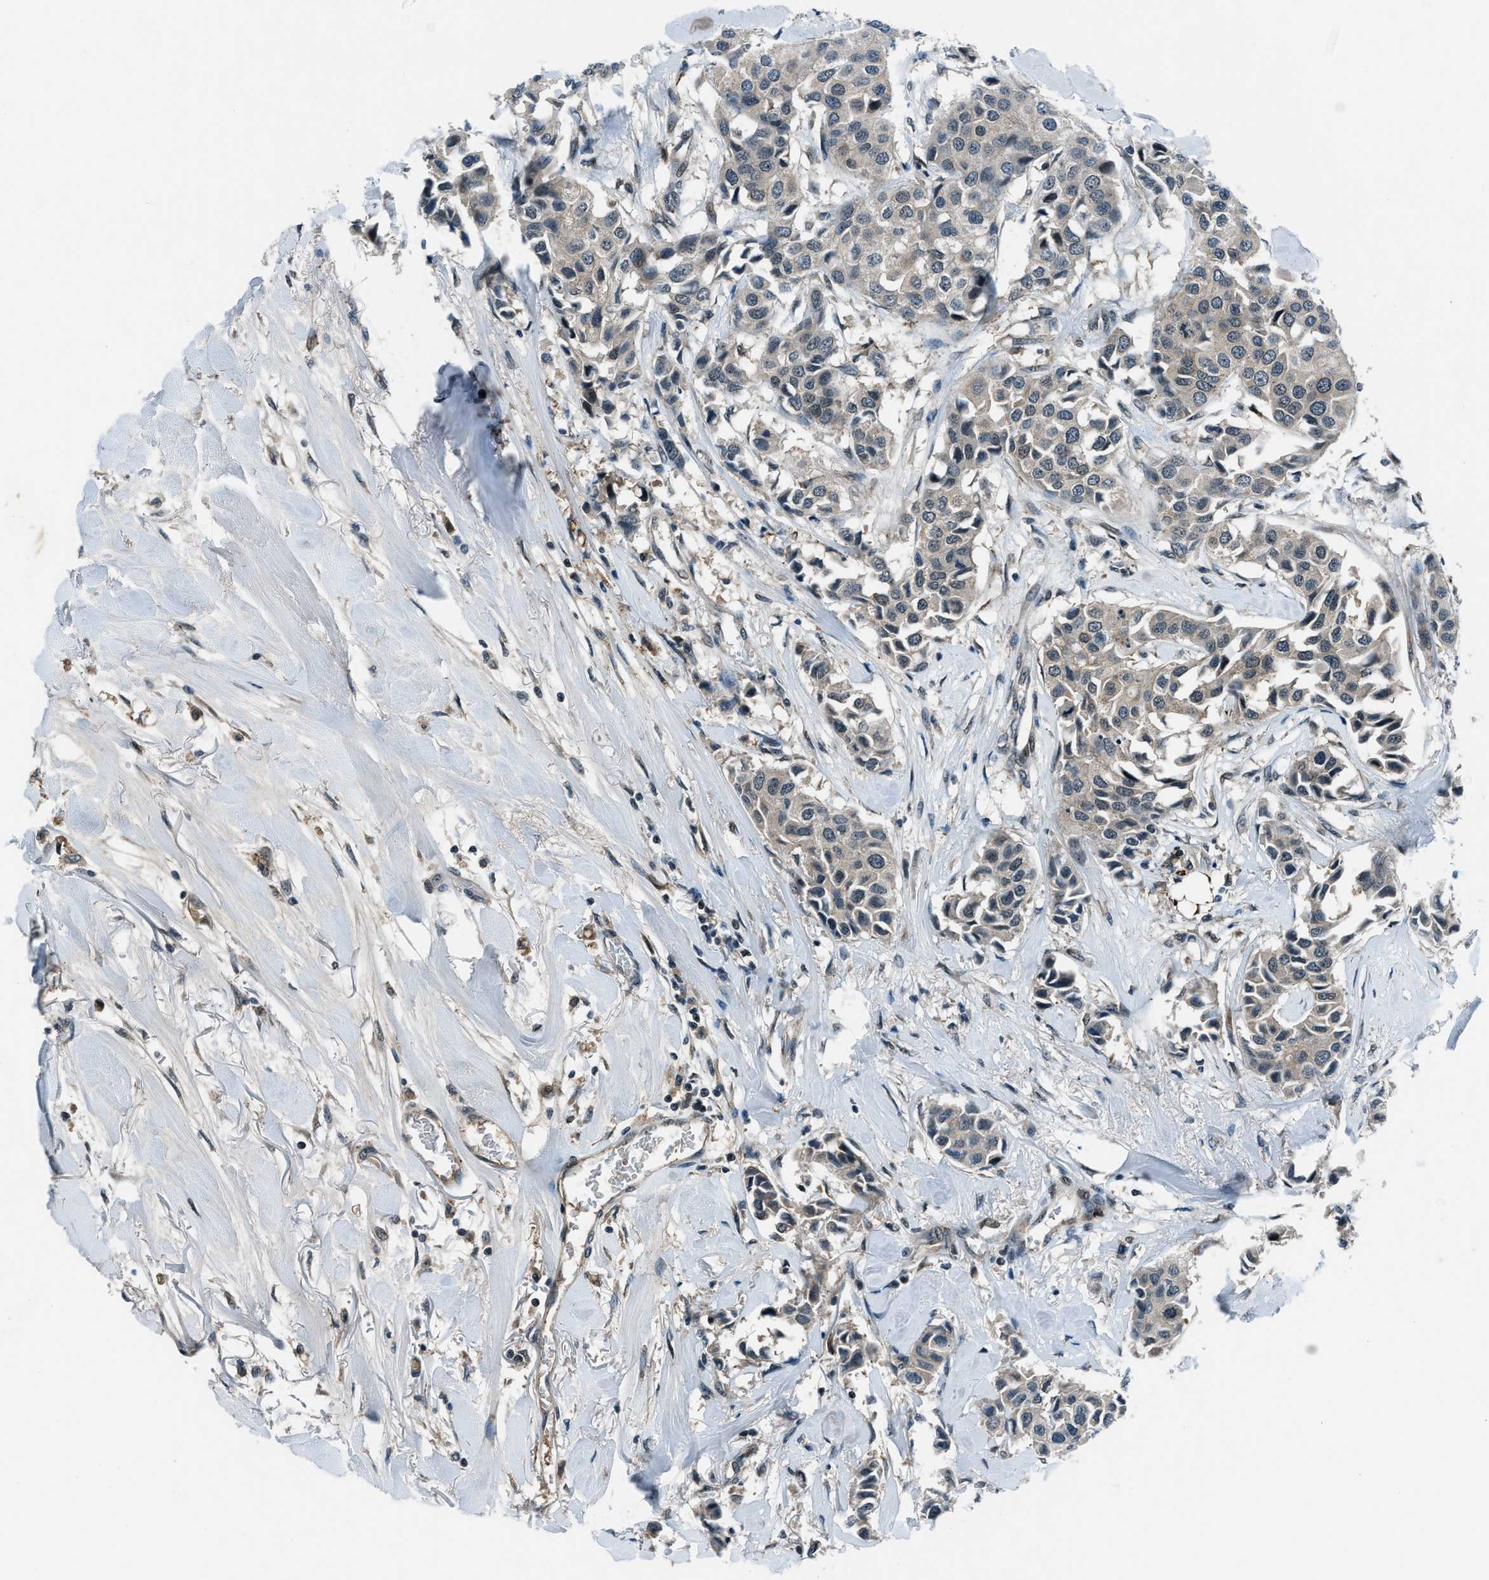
{"staining": {"intensity": "weak", "quantity": "<25%", "location": "cytoplasmic/membranous"}, "tissue": "breast cancer", "cell_type": "Tumor cells", "image_type": "cancer", "snomed": [{"axis": "morphology", "description": "Duct carcinoma"}, {"axis": "topography", "description": "Breast"}], "caption": "The image shows no staining of tumor cells in breast intraductal carcinoma. (Brightfield microscopy of DAB (3,3'-diaminobenzidine) IHC at high magnification).", "gene": "ACTL9", "patient": {"sex": "female", "age": 80}}